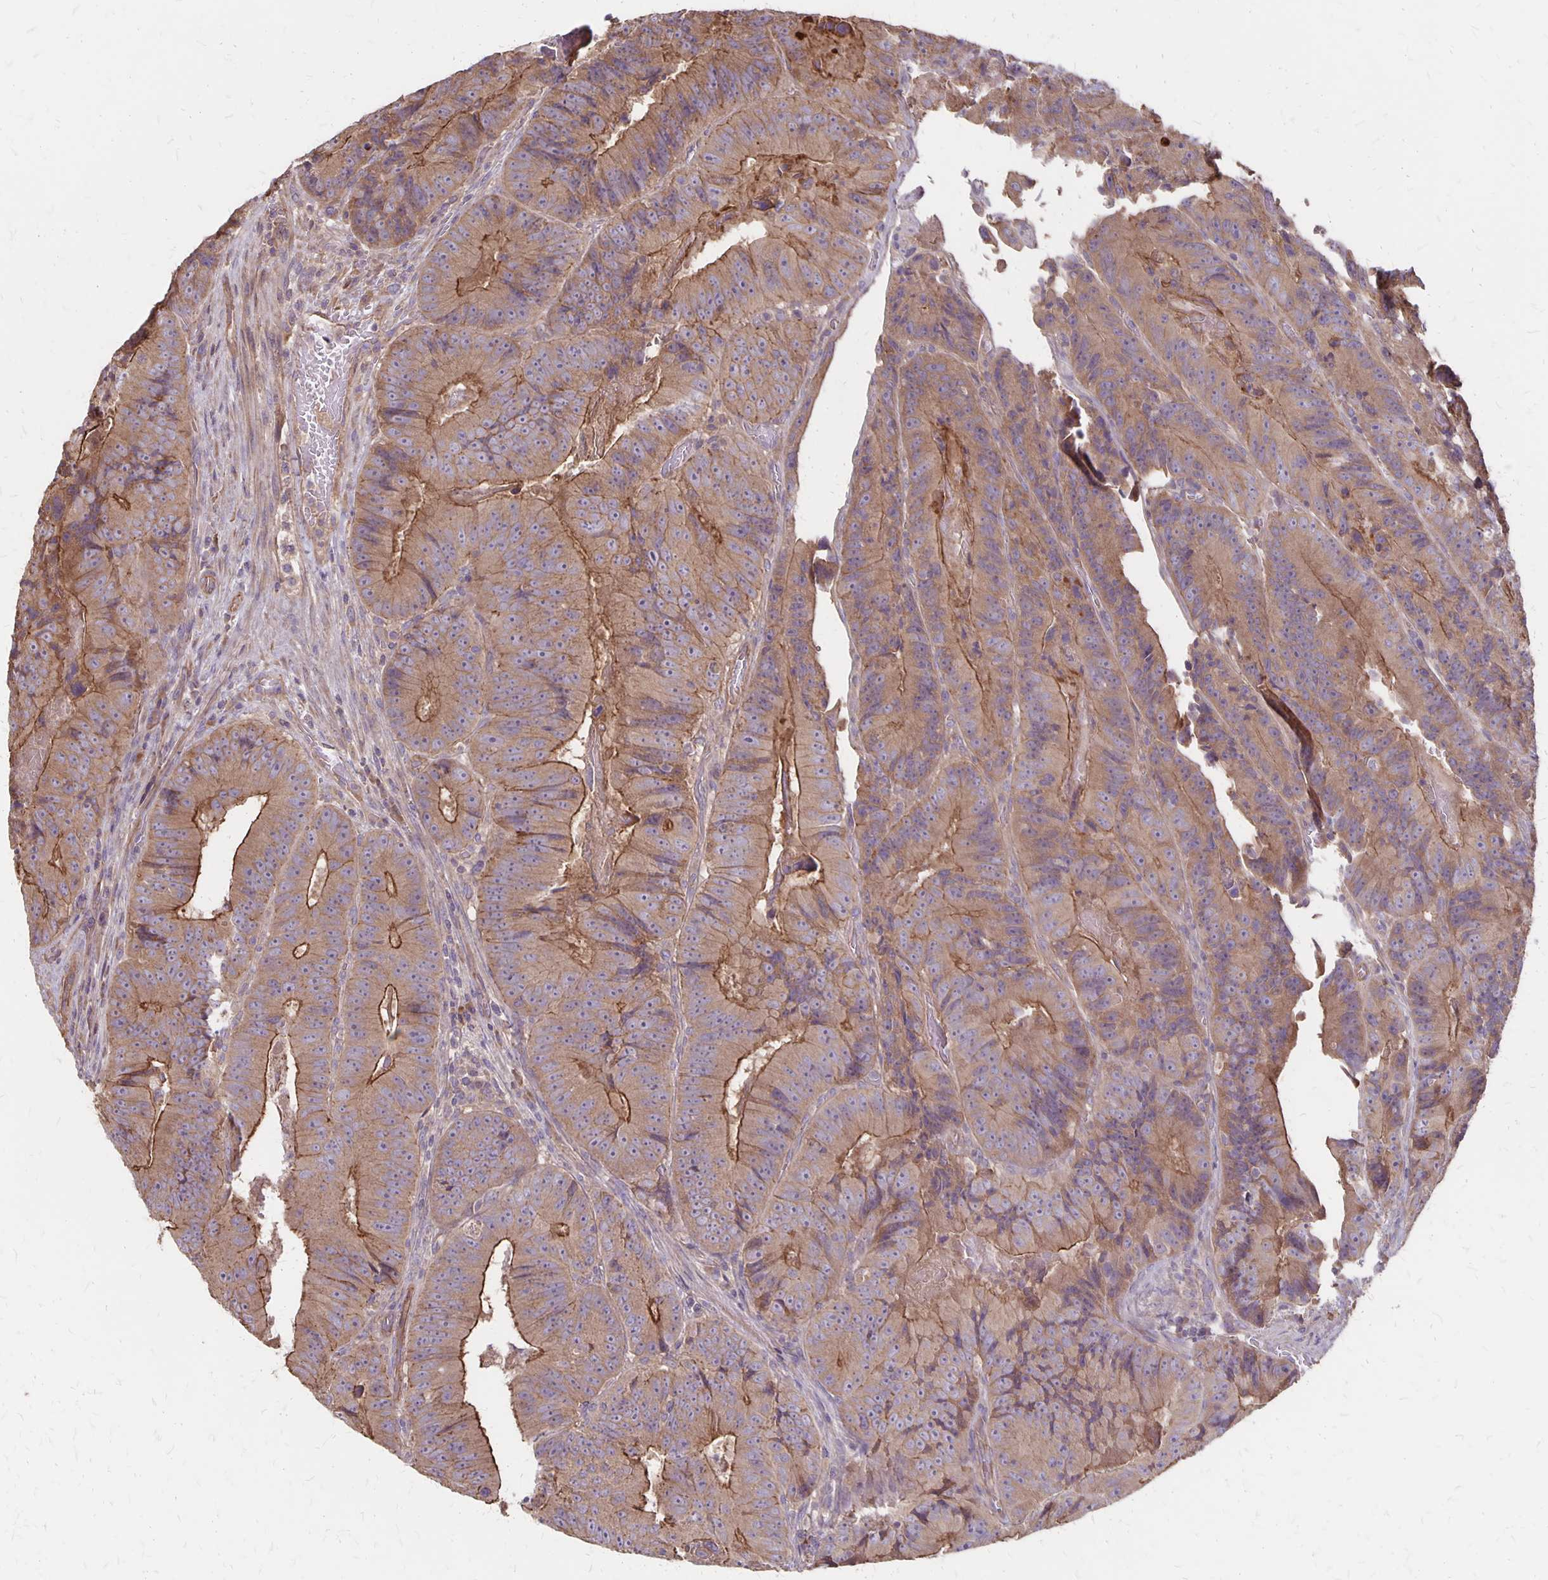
{"staining": {"intensity": "moderate", "quantity": ">75%", "location": "cytoplasmic/membranous"}, "tissue": "colorectal cancer", "cell_type": "Tumor cells", "image_type": "cancer", "snomed": [{"axis": "morphology", "description": "Adenocarcinoma, NOS"}, {"axis": "topography", "description": "Colon"}], "caption": "DAB immunohistochemical staining of adenocarcinoma (colorectal) shows moderate cytoplasmic/membranous protein staining in about >75% of tumor cells.", "gene": "PROM2", "patient": {"sex": "female", "age": 86}}